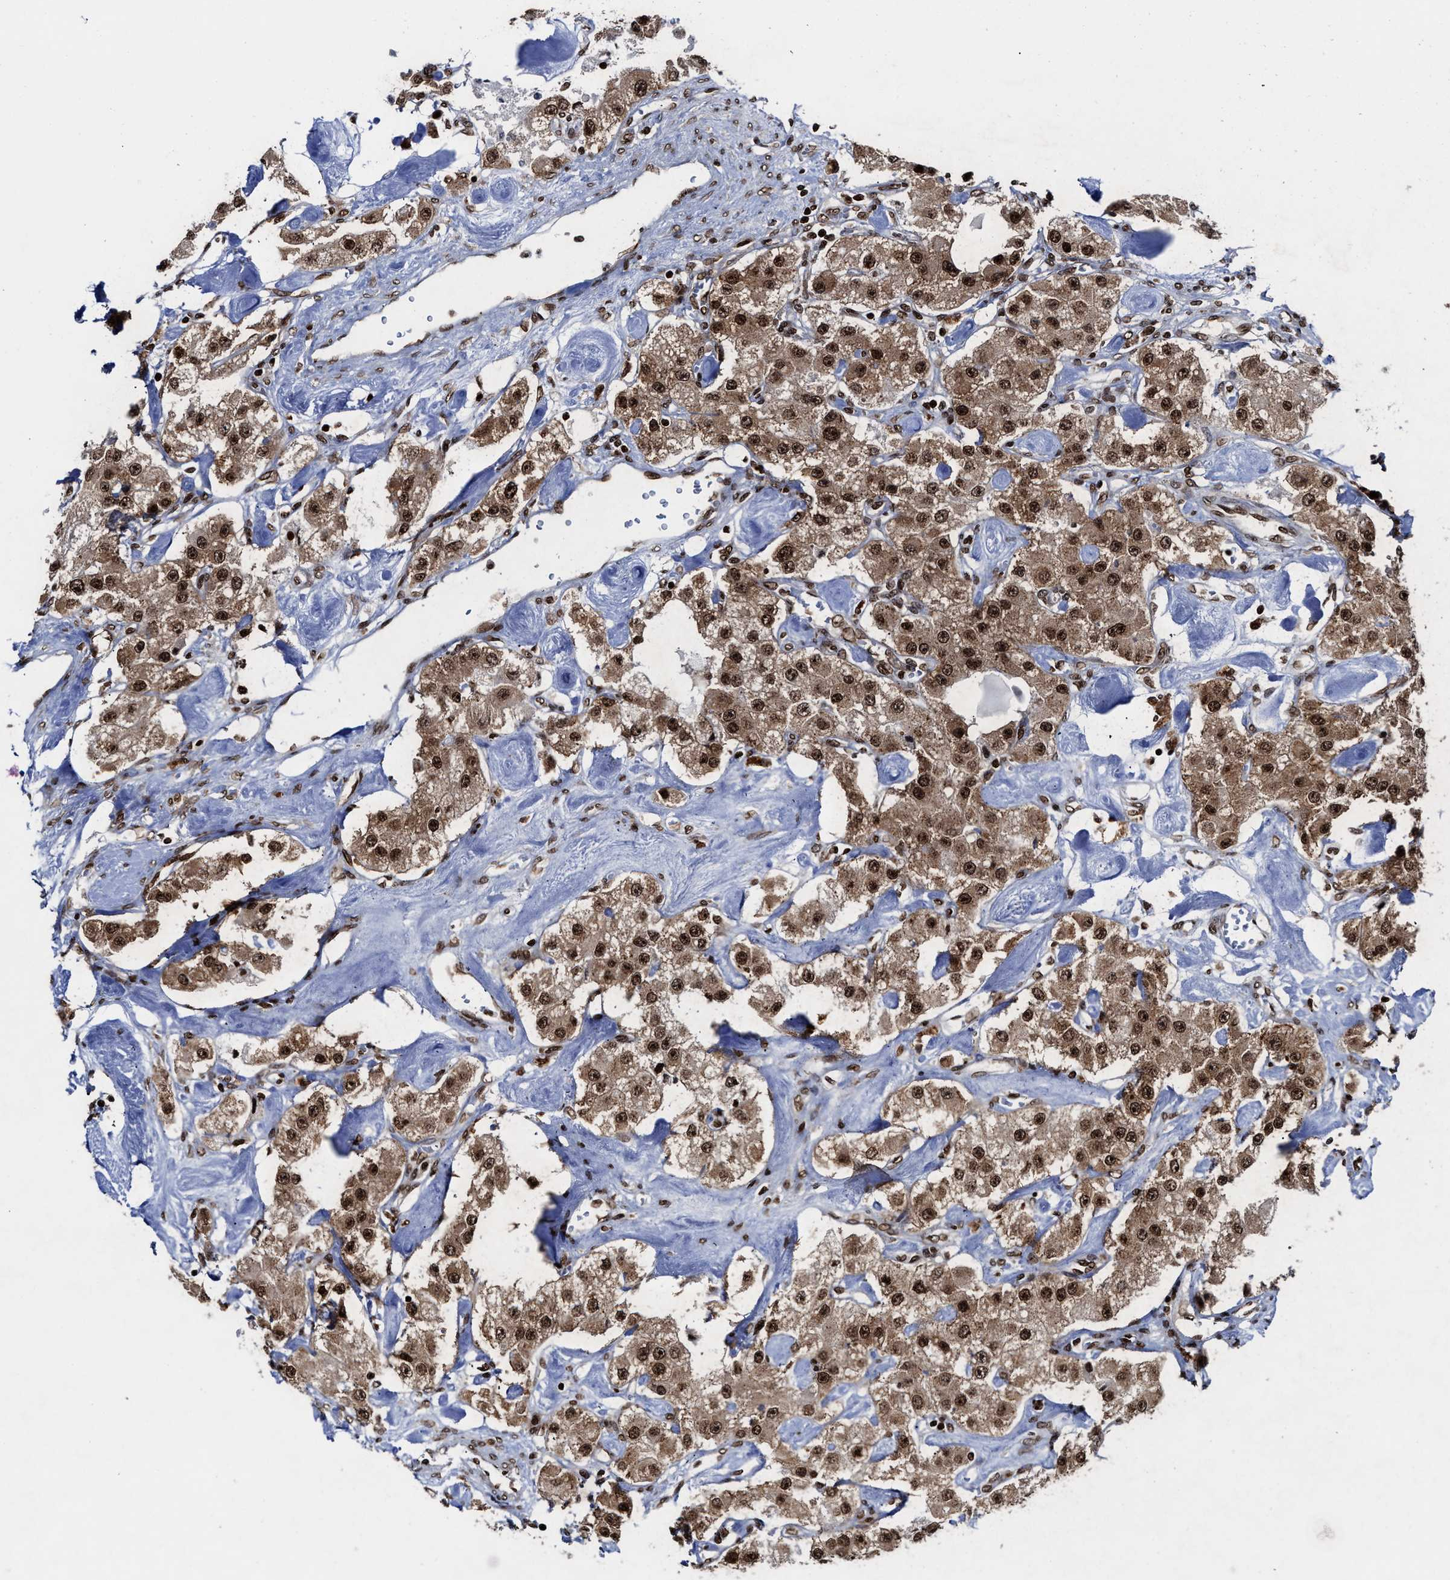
{"staining": {"intensity": "strong", "quantity": ">75%", "location": "cytoplasmic/membranous,nuclear"}, "tissue": "carcinoid", "cell_type": "Tumor cells", "image_type": "cancer", "snomed": [{"axis": "morphology", "description": "Carcinoid, malignant, NOS"}, {"axis": "topography", "description": "Pancreas"}], "caption": "This photomicrograph displays IHC staining of human carcinoid, with high strong cytoplasmic/membranous and nuclear staining in about >75% of tumor cells.", "gene": "ALYREF", "patient": {"sex": "male", "age": 41}}